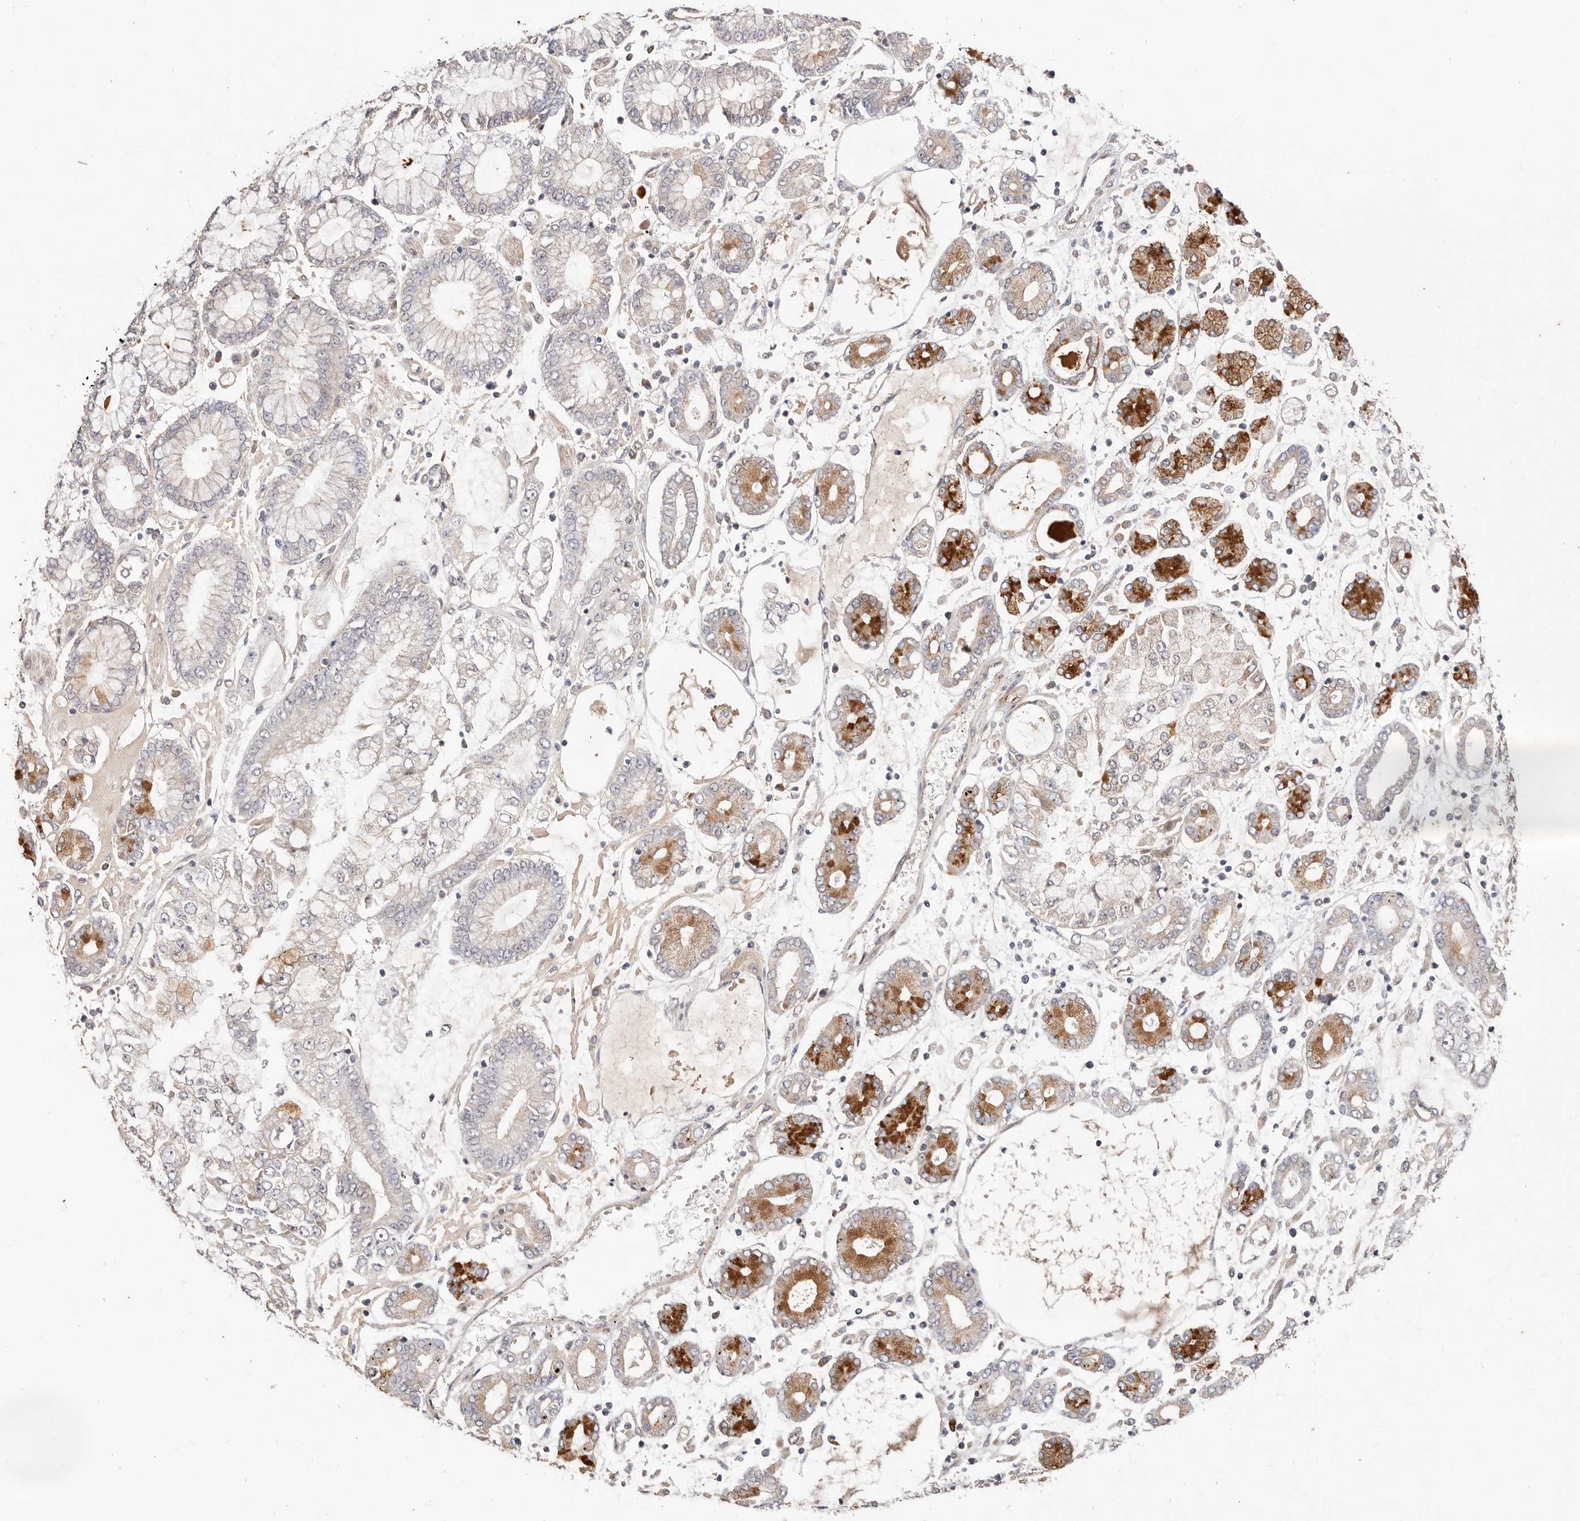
{"staining": {"intensity": "moderate", "quantity": "<25%", "location": "cytoplasmic/membranous"}, "tissue": "stomach cancer", "cell_type": "Tumor cells", "image_type": "cancer", "snomed": [{"axis": "morphology", "description": "Adenocarcinoma, NOS"}, {"axis": "topography", "description": "Stomach"}], "caption": "This histopathology image exhibits immunohistochemistry staining of stomach cancer (adenocarcinoma), with low moderate cytoplasmic/membranous staining in approximately <25% of tumor cells.", "gene": "MACF1", "patient": {"sex": "male", "age": 76}}